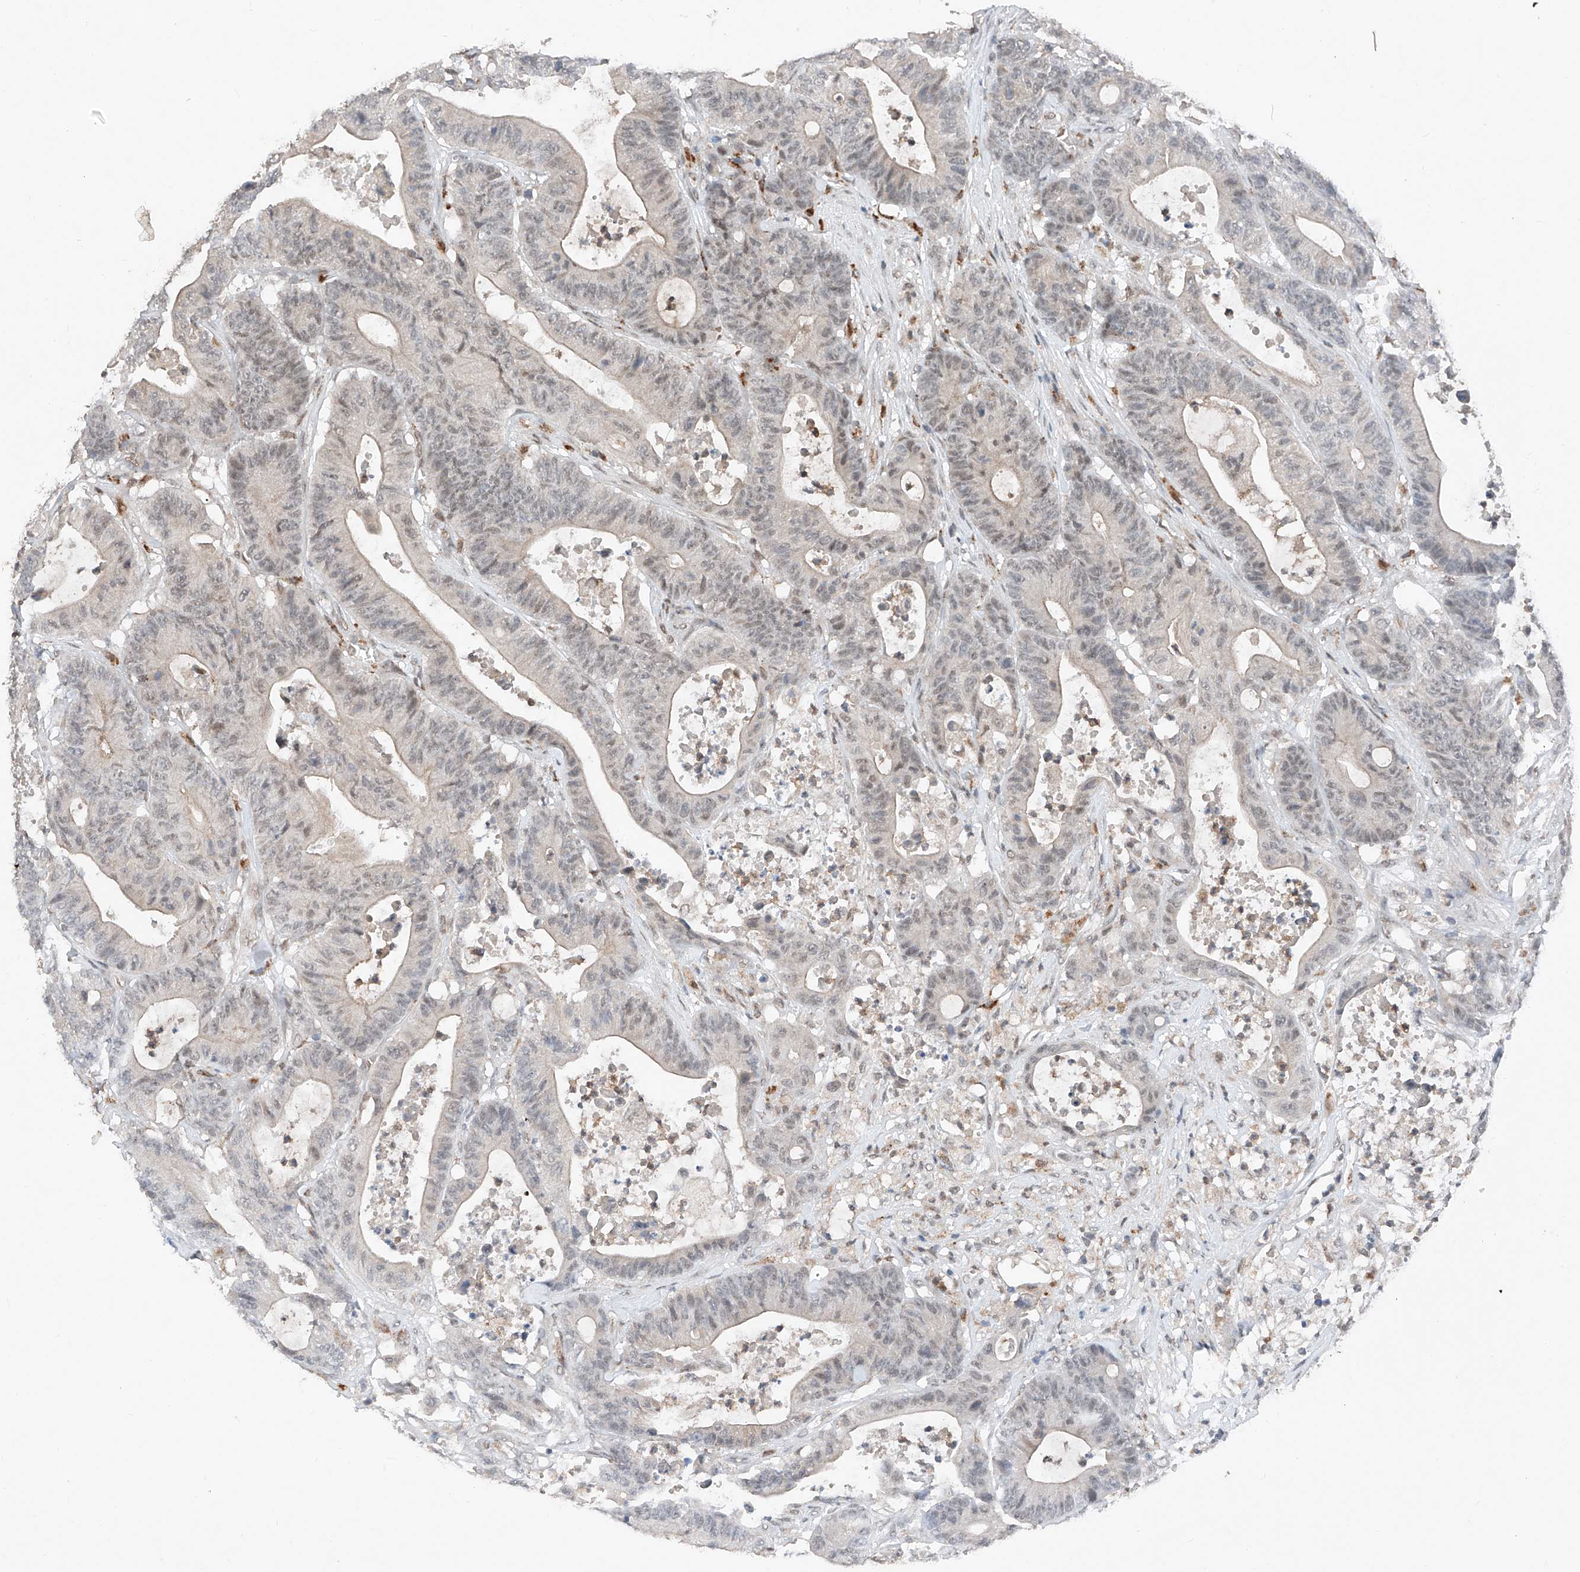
{"staining": {"intensity": "weak", "quantity": "<25%", "location": "nuclear"}, "tissue": "colorectal cancer", "cell_type": "Tumor cells", "image_type": "cancer", "snomed": [{"axis": "morphology", "description": "Adenocarcinoma, NOS"}, {"axis": "topography", "description": "Colon"}], "caption": "Immunohistochemistry (IHC) image of colorectal adenocarcinoma stained for a protein (brown), which exhibits no expression in tumor cells.", "gene": "TBX4", "patient": {"sex": "female", "age": 84}}